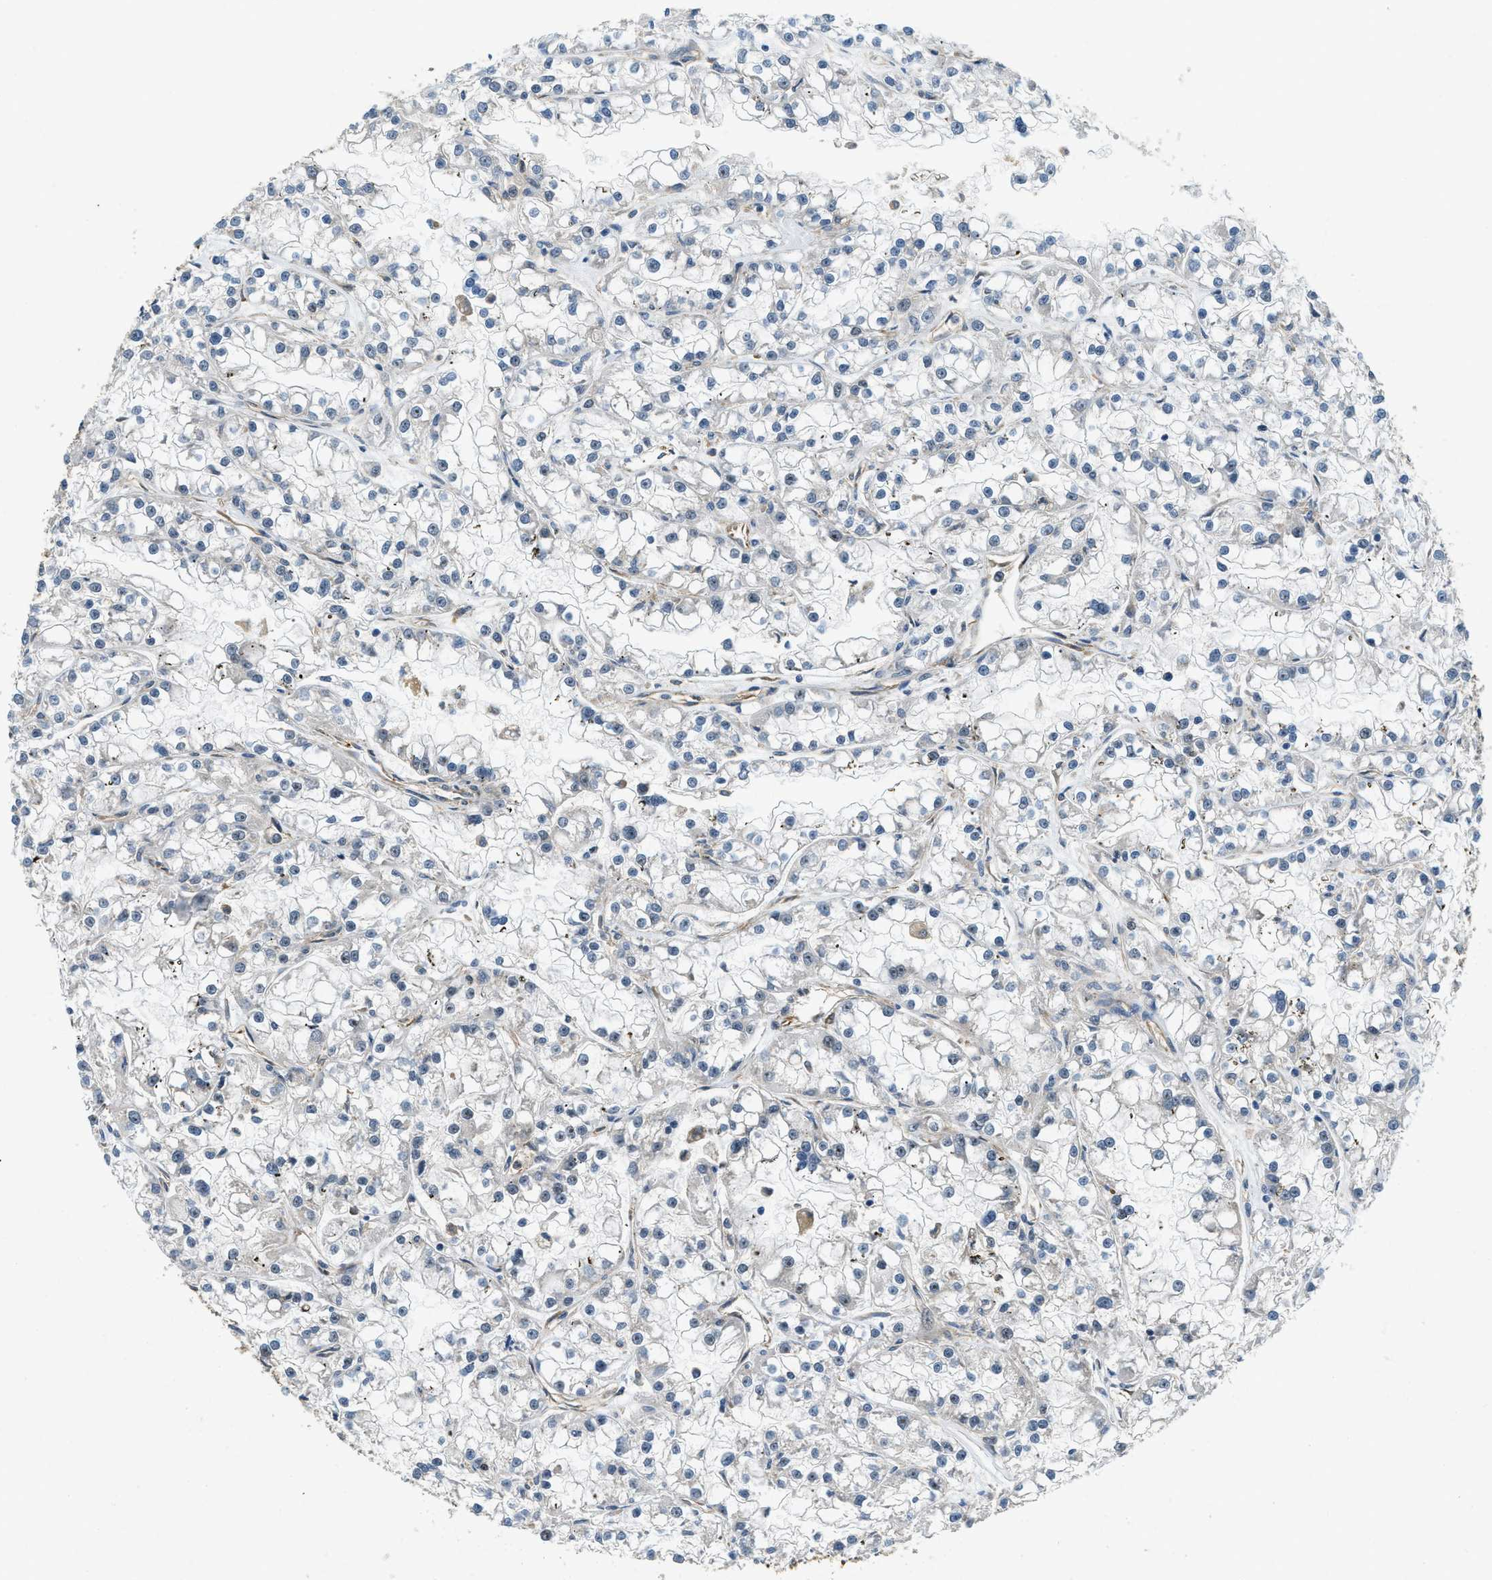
{"staining": {"intensity": "negative", "quantity": "none", "location": "none"}, "tissue": "renal cancer", "cell_type": "Tumor cells", "image_type": "cancer", "snomed": [{"axis": "morphology", "description": "Adenocarcinoma, NOS"}, {"axis": "topography", "description": "Kidney"}], "caption": "The IHC image has no significant staining in tumor cells of renal adenocarcinoma tissue.", "gene": "CGN", "patient": {"sex": "female", "age": 52}}